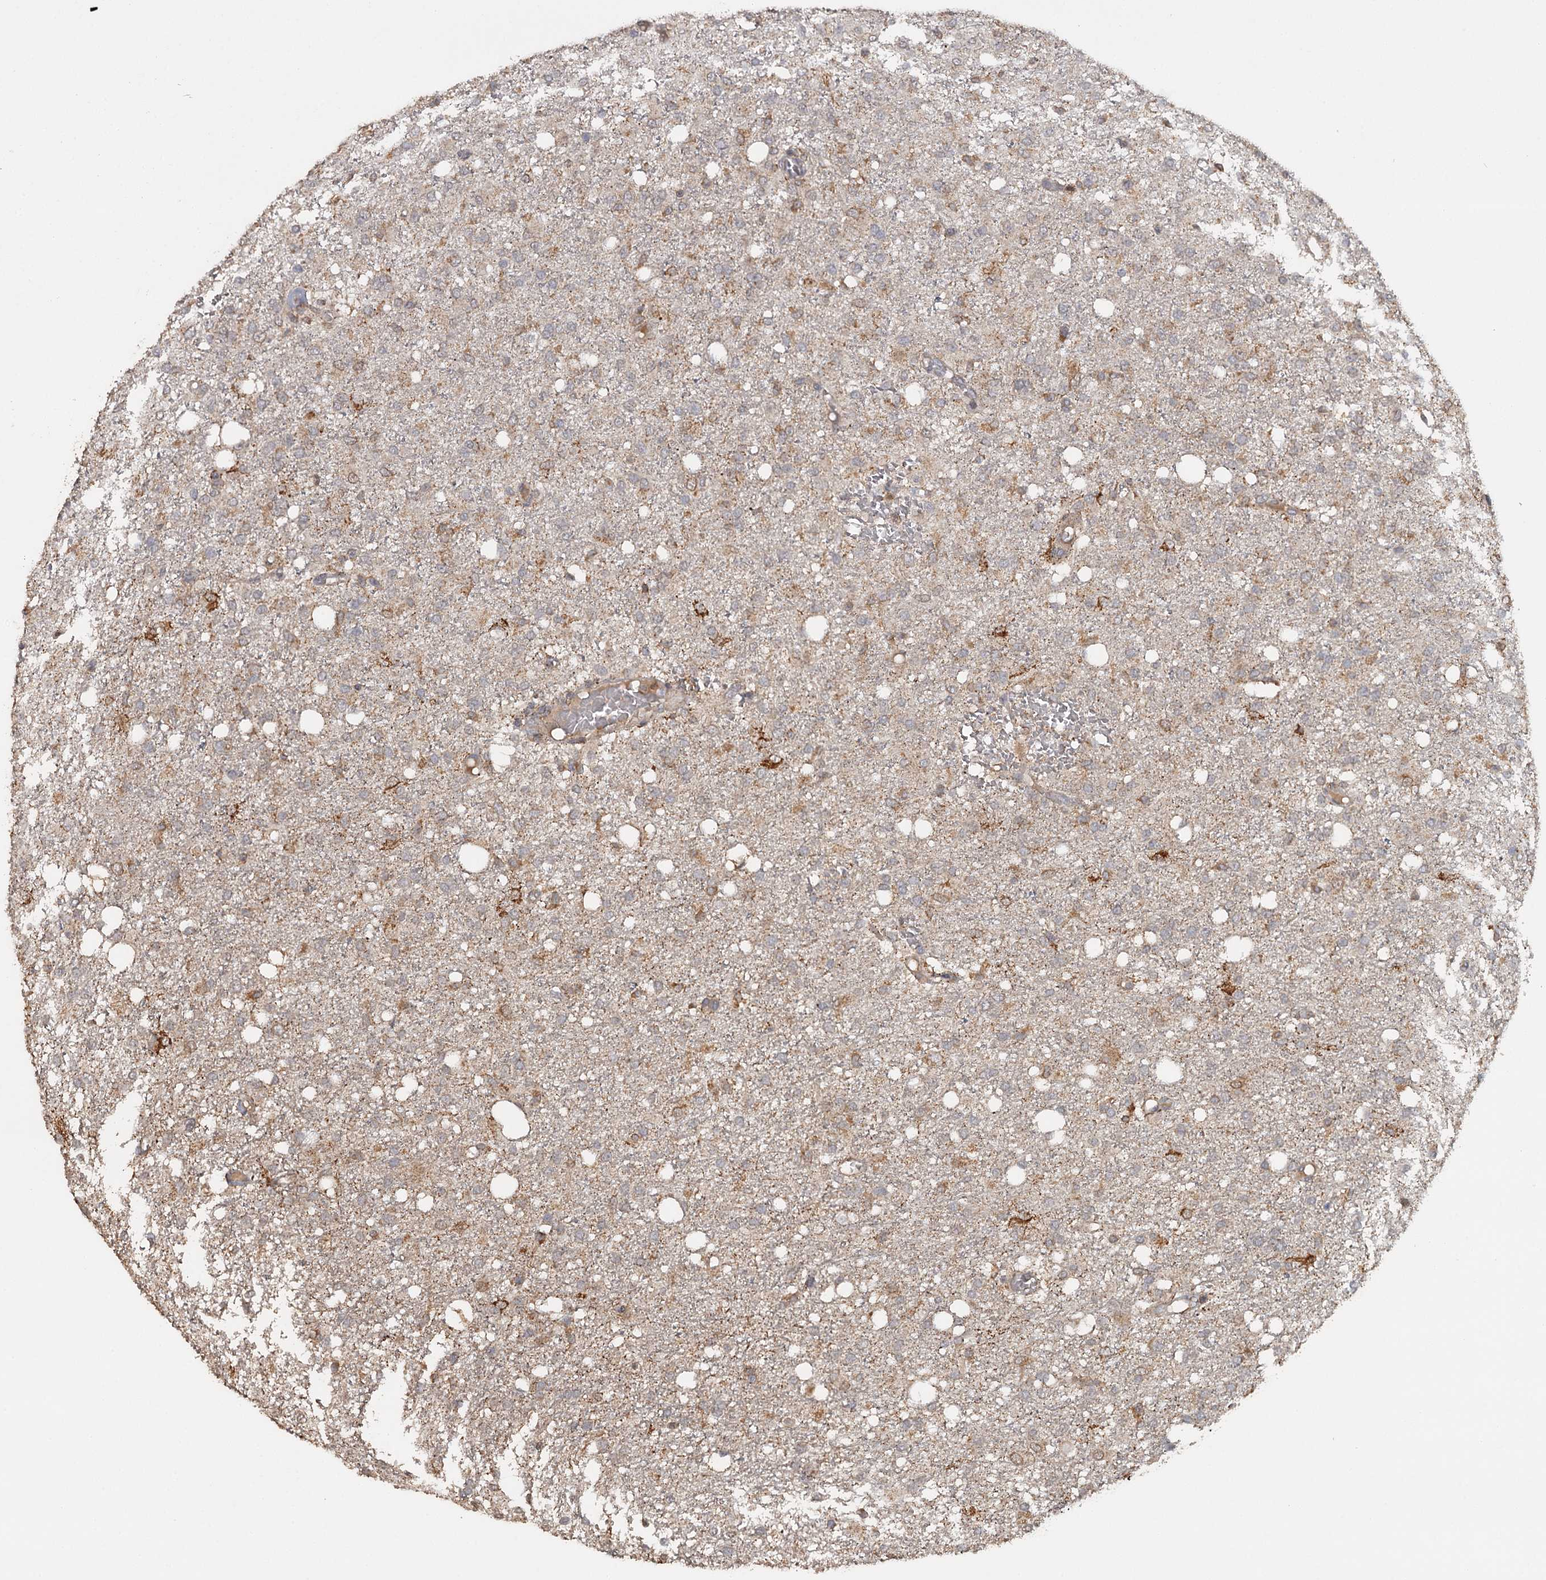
{"staining": {"intensity": "moderate", "quantity": "25%-75%", "location": "cytoplasmic/membranous"}, "tissue": "glioma", "cell_type": "Tumor cells", "image_type": "cancer", "snomed": [{"axis": "morphology", "description": "Glioma, malignant, High grade"}, {"axis": "topography", "description": "Brain"}], "caption": "Moderate cytoplasmic/membranous staining is seen in about 25%-75% of tumor cells in malignant high-grade glioma.", "gene": "FAXC", "patient": {"sex": "female", "age": 59}}